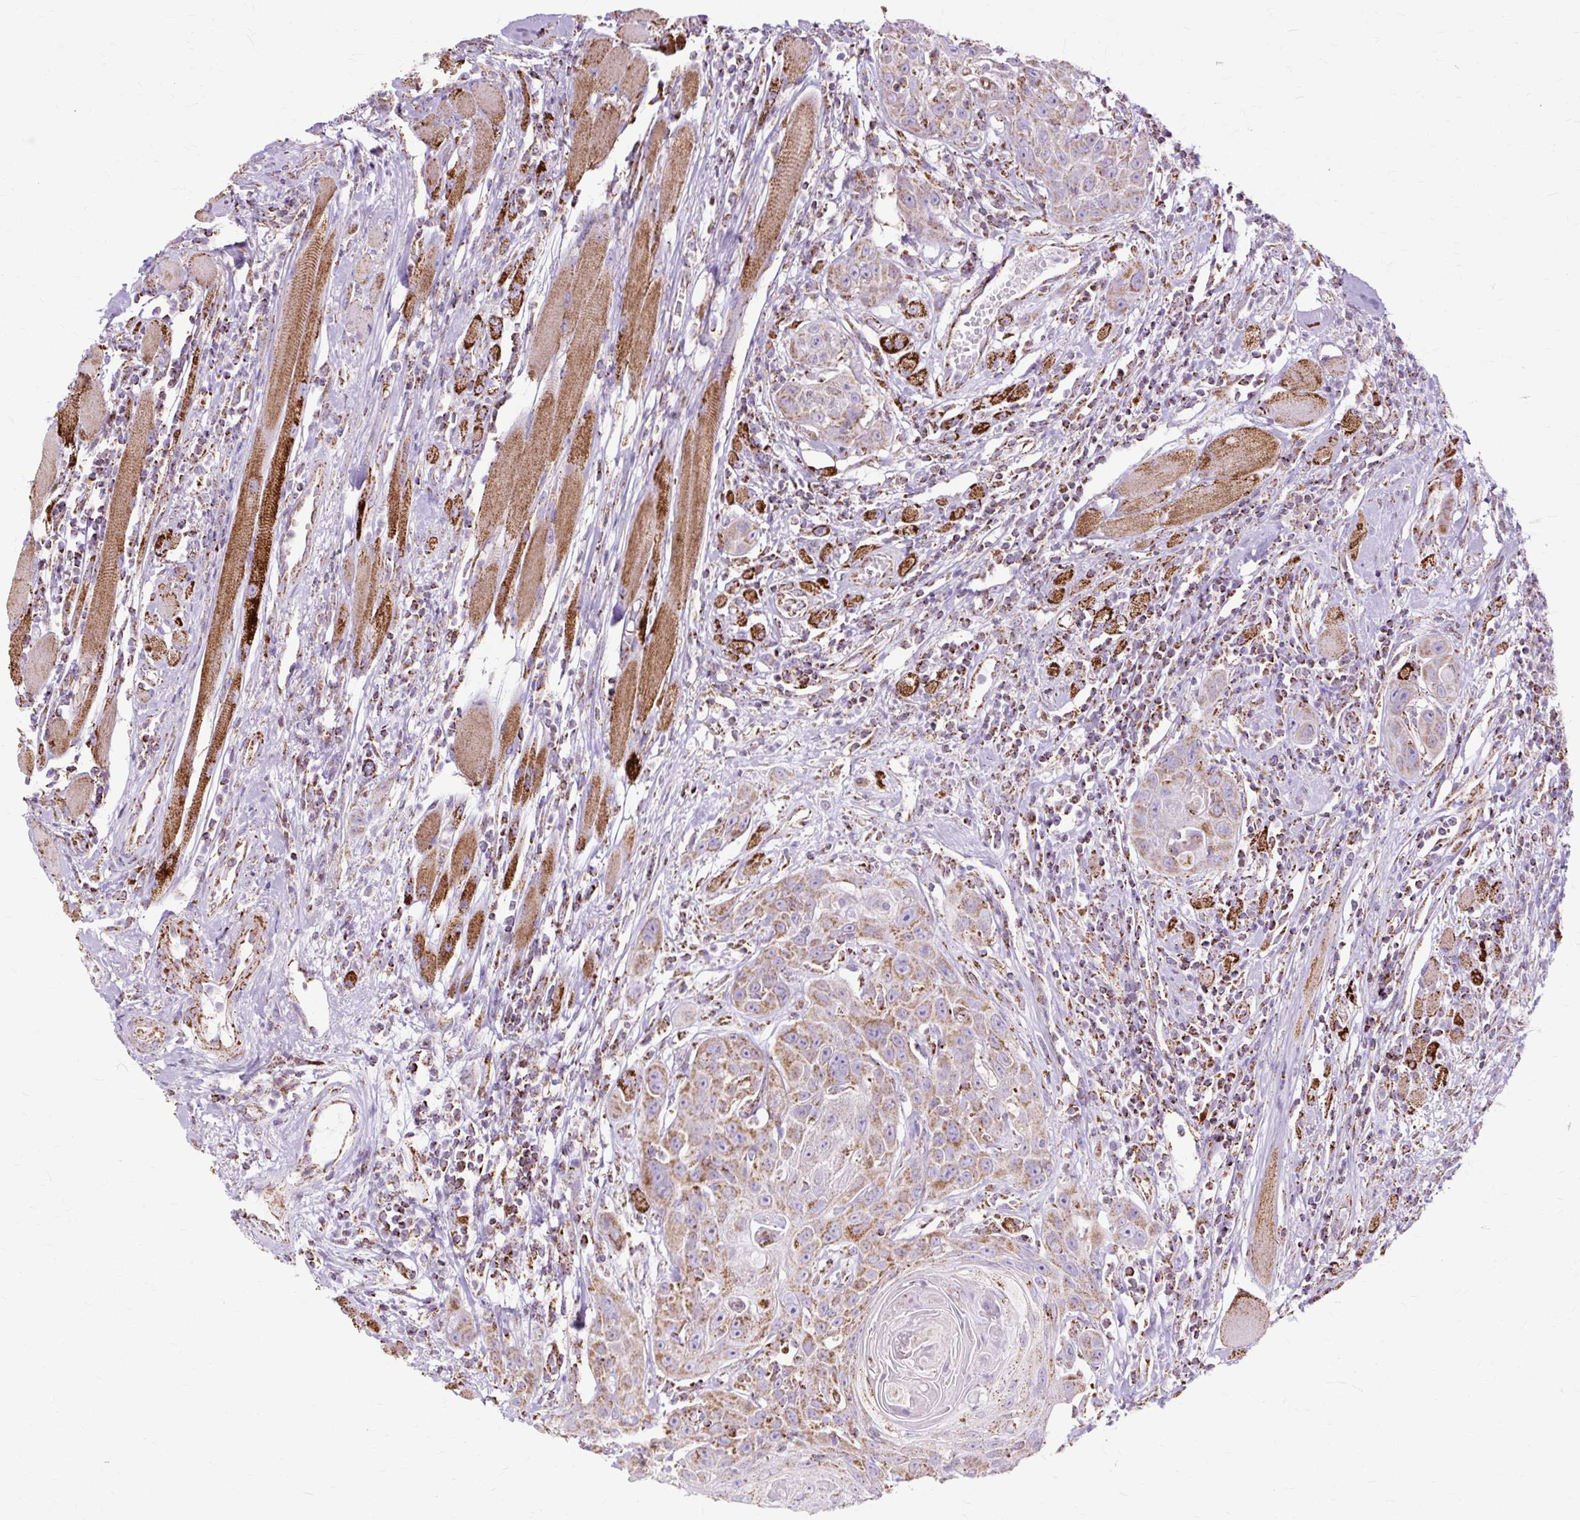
{"staining": {"intensity": "moderate", "quantity": "25%-75%", "location": "cytoplasmic/membranous"}, "tissue": "head and neck cancer", "cell_type": "Tumor cells", "image_type": "cancer", "snomed": [{"axis": "morphology", "description": "Squamous cell carcinoma, NOS"}, {"axis": "topography", "description": "Head-Neck"}], "caption": "Protein expression by immunohistochemistry exhibits moderate cytoplasmic/membranous expression in approximately 25%-75% of tumor cells in head and neck cancer (squamous cell carcinoma).", "gene": "DLAT", "patient": {"sex": "female", "age": 59}}